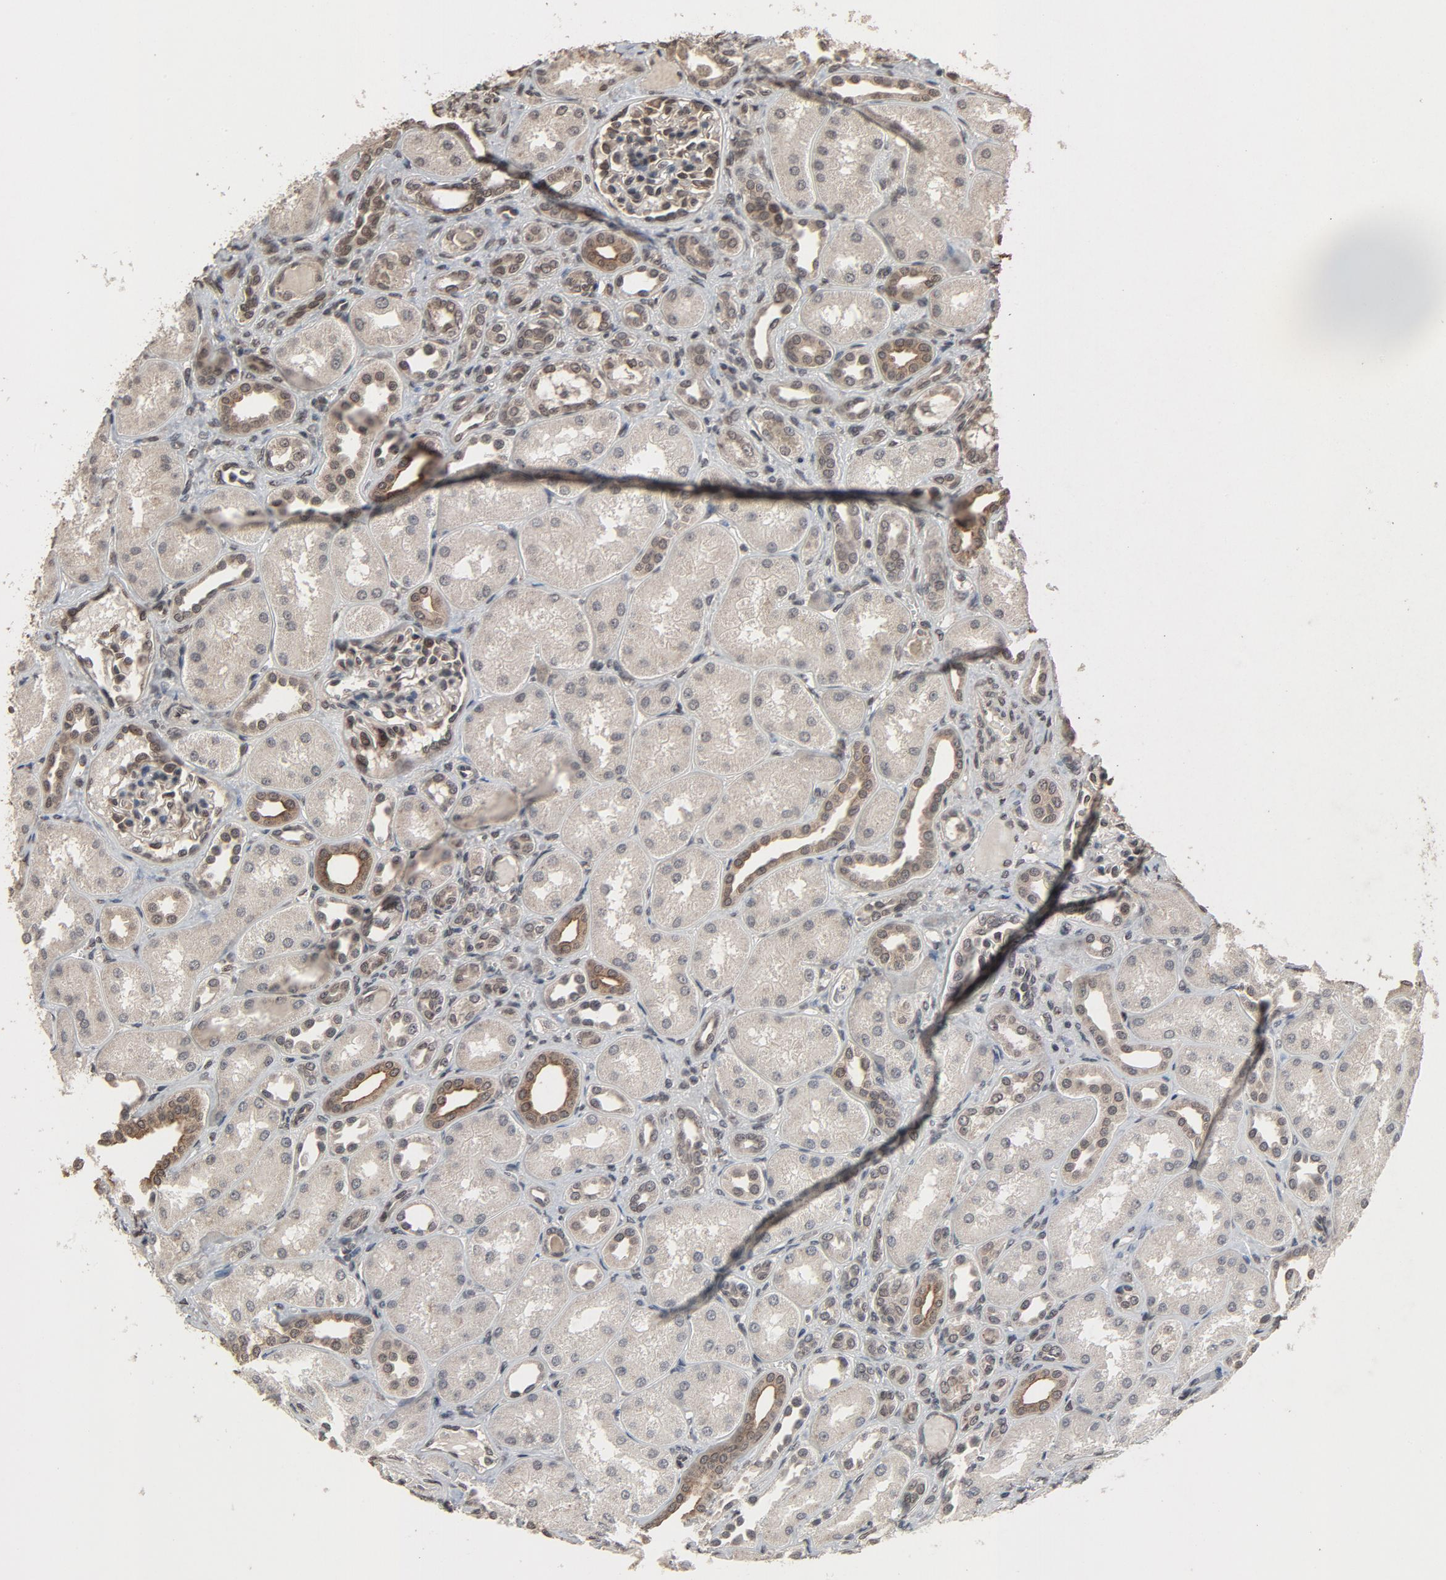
{"staining": {"intensity": "weak", "quantity": "25%-75%", "location": "nuclear"}, "tissue": "kidney", "cell_type": "Cells in glomeruli", "image_type": "normal", "snomed": [{"axis": "morphology", "description": "Normal tissue, NOS"}, {"axis": "topography", "description": "Kidney"}], "caption": "Immunohistochemical staining of normal human kidney exhibits 25%-75% levels of weak nuclear protein expression in approximately 25%-75% of cells in glomeruli.", "gene": "POM121", "patient": {"sex": "male", "age": 7}}